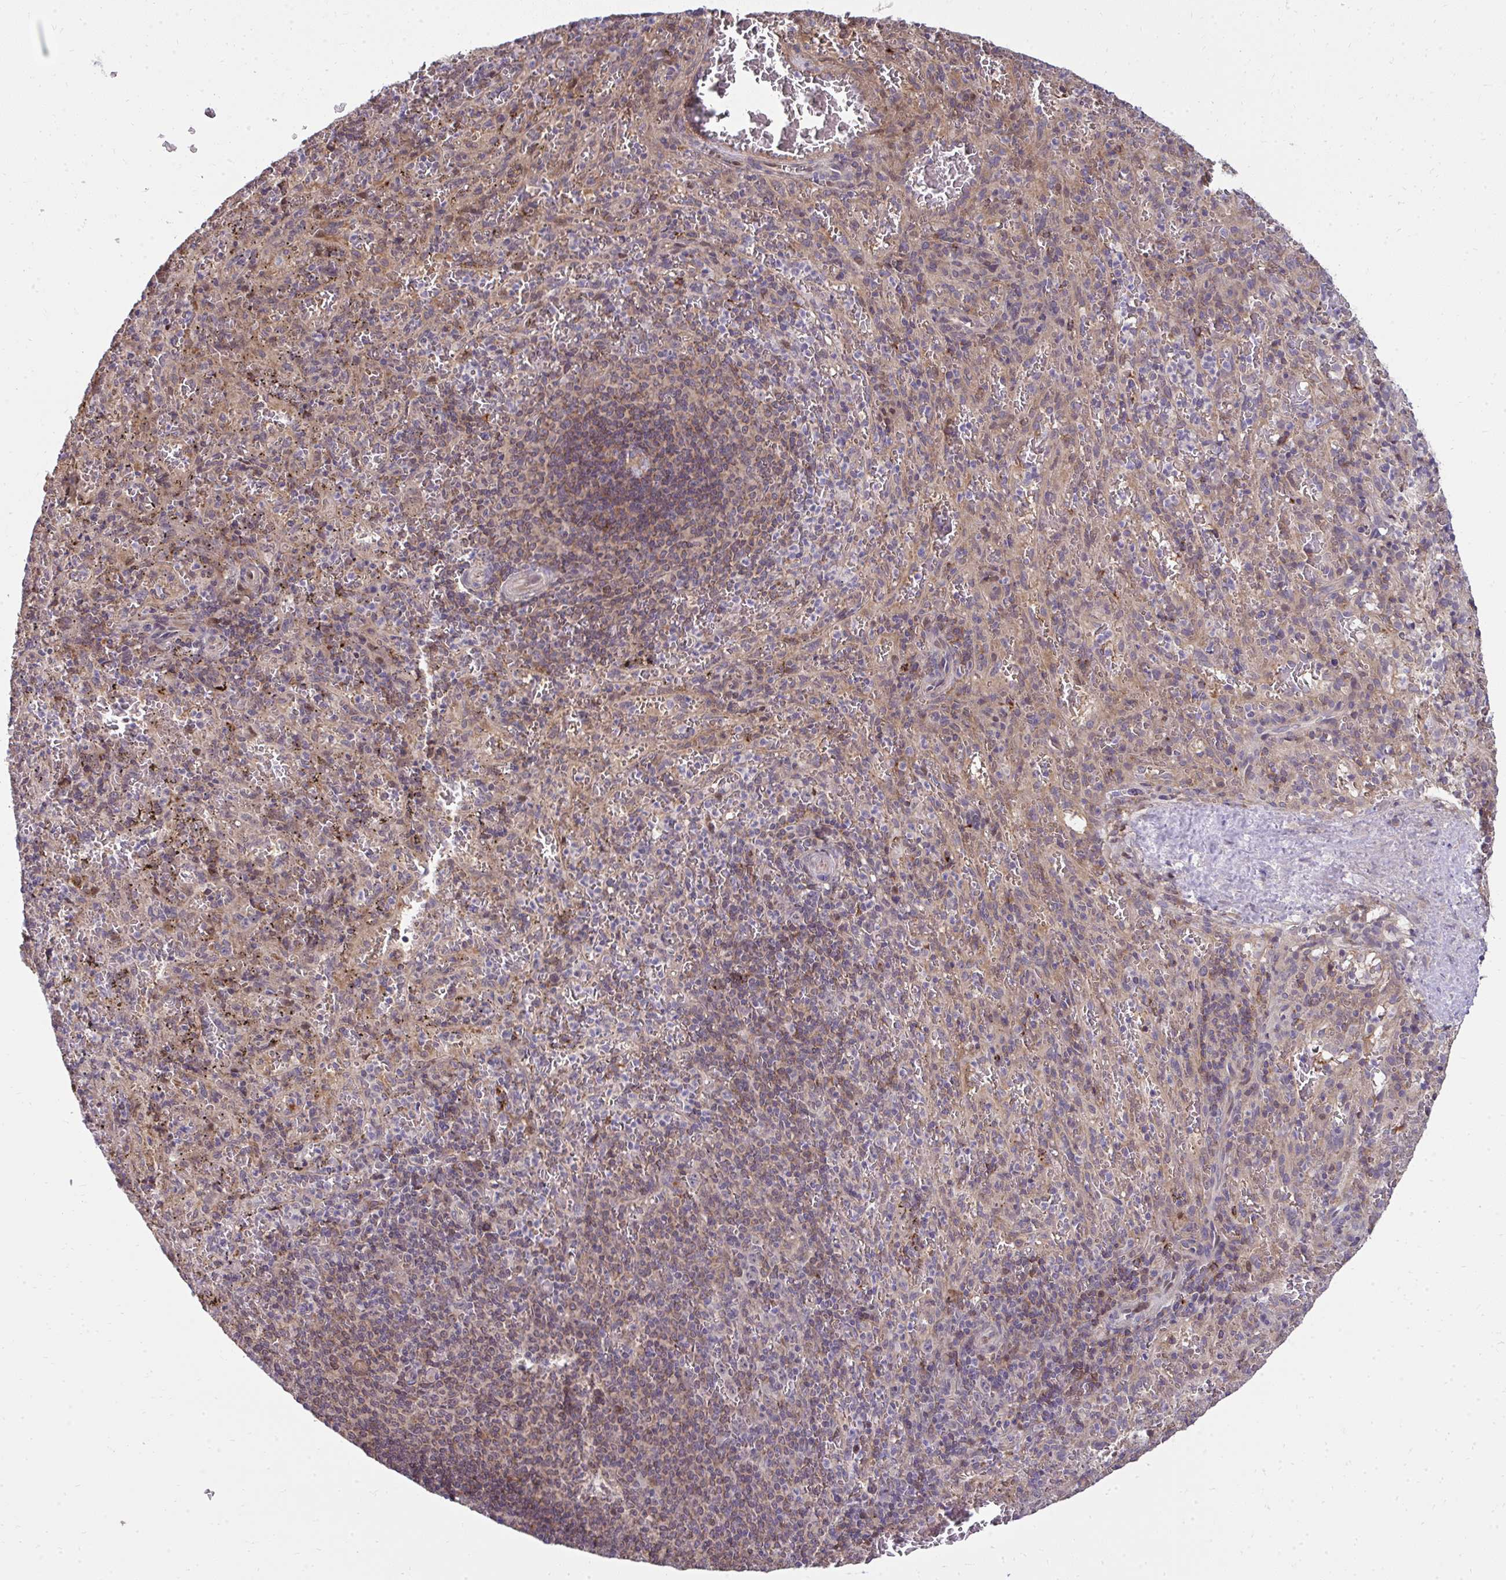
{"staining": {"intensity": "moderate", "quantity": "<25%", "location": "cytoplasmic/membranous"}, "tissue": "spleen", "cell_type": "Cells in red pulp", "image_type": "normal", "snomed": [{"axis": "morphology", "description": "Normal tissue, NOS"}, {"axis": "topography", "description": "Spleen"}], "caption": "Immunohistochemistry of benign spleen exhibits low levels of moderate cytoplasmic/membranous positivity in about <25% of cells in red pulp.", "gene": "RDH14", "patient": {"sex": "male", "age": 57}}